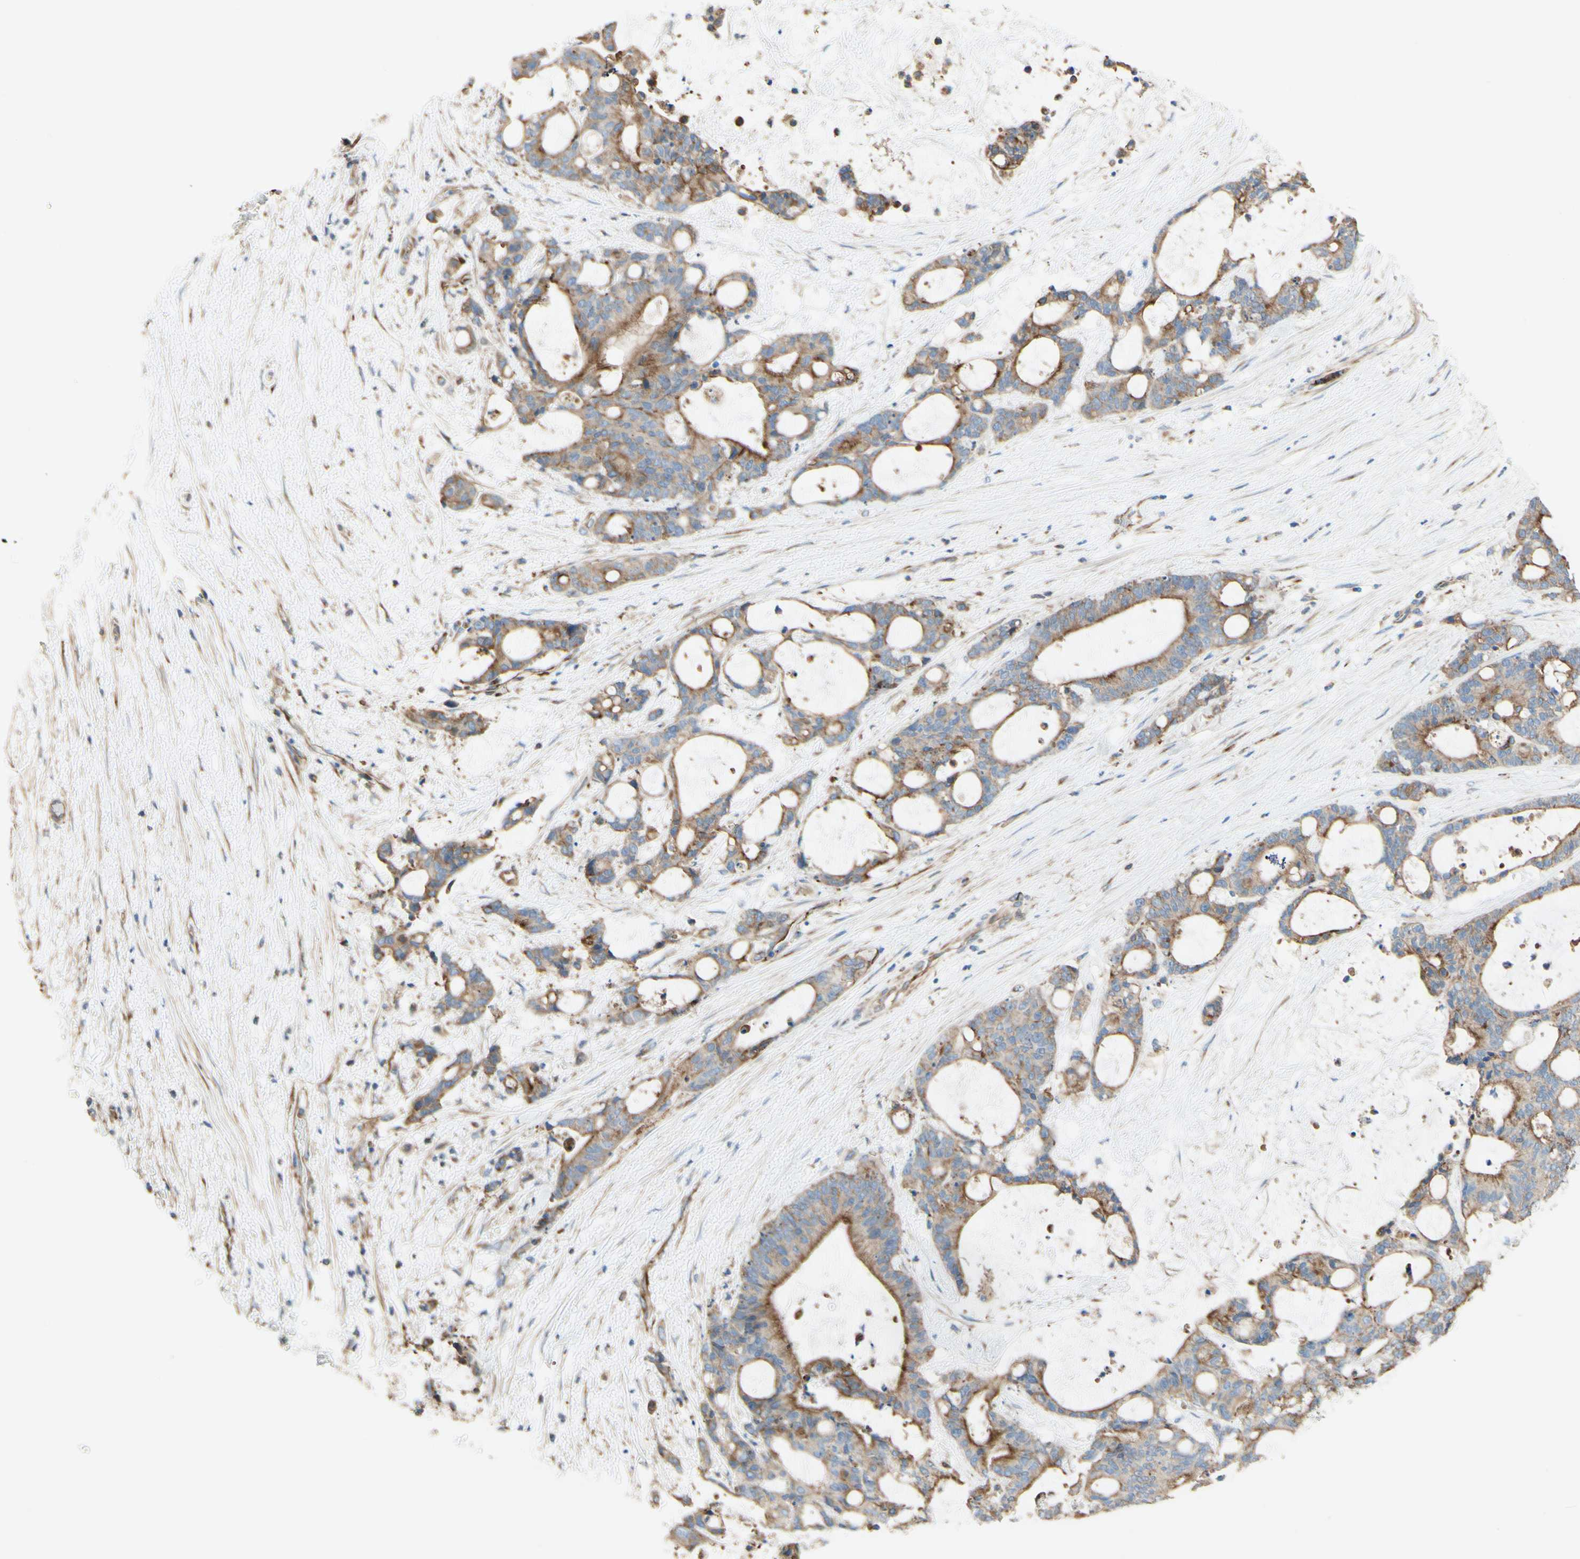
{"staining": {"intensity": "weak", "quantity": ">75%", "location": "cytoplasmic/membranous"}, "tissue": "liver cancer", "cell_type": "Tumor cells", "image_type": "cancer", "snomed": [{"axis": "morphology", "description": "Cholangiocarcinoma"}, {"axis": "topography", "description": "Liver"}], "caption": "Protein positivity by immunohistochemistry (IHC) shows weak cytoplasmic/membranous expression in about >75% of tumor cells in liver cancer (cholangiocarcinoma).", "gene": "ENDOD1", "patient": {"sex": "female", "age": 73}}